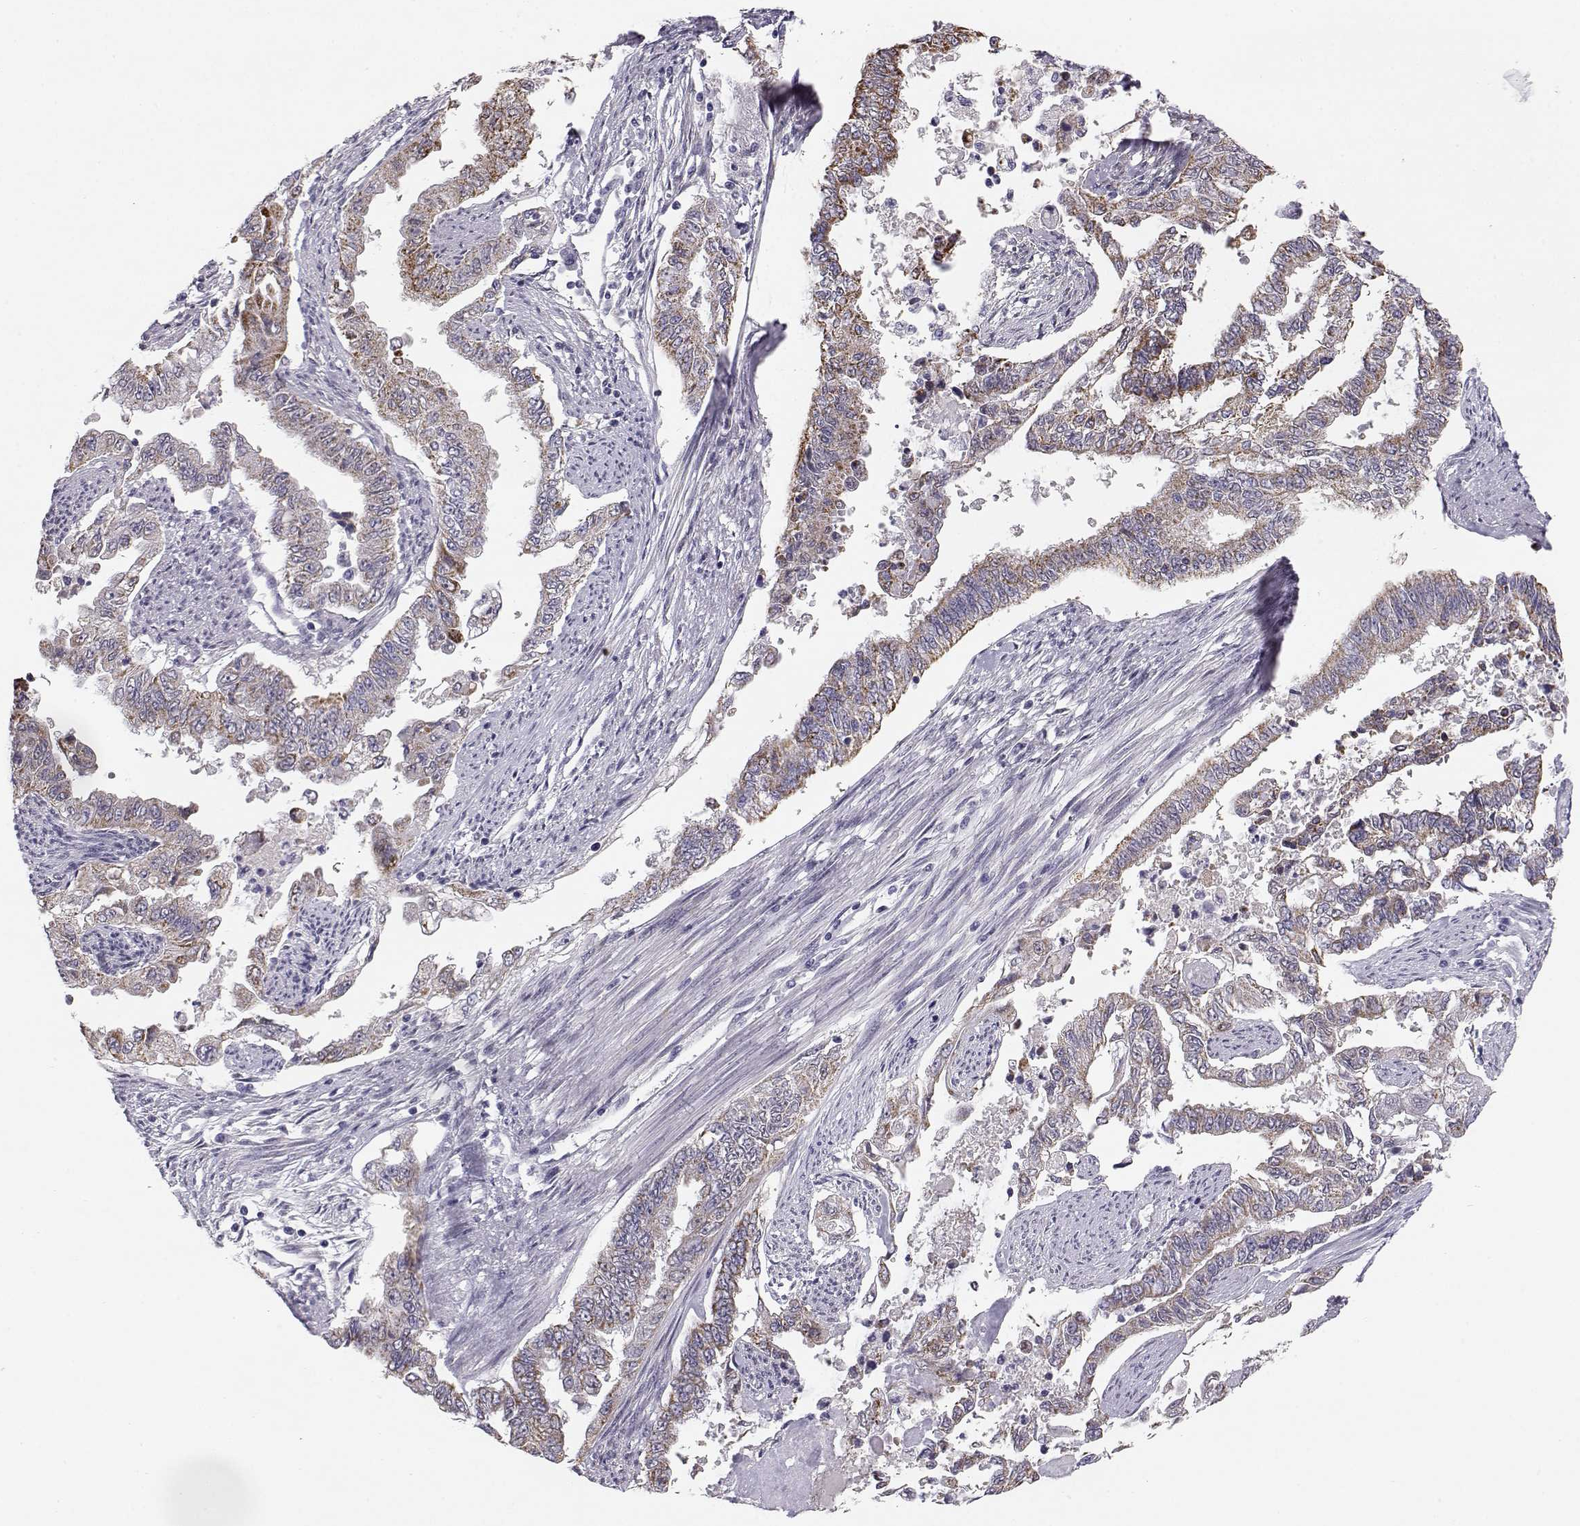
{"staining": {"intensity": "moderate", "quantity": "<25%", "location": "cytoplasmic/membranous"}, "tissue": "endometrial cancer", "cell_type": "Tumor cells", "image_type": "cancer", "snomed": [{"axis": "morphology", "description": "Adenocarcinoma, NOS"}, {"axis": "topography", "description": "Uterus"}], "caption": "A high-resolution histopathology image shows immunohistochemistry staining of endometrial cancer (adenocarcinoma), which reveals moderate cytoplasmic/membranous expression in approximately <25% of tumor cells. Immunohistochemistry (ihc) stains the protein of interest in brown and the nuclei are stained blue.", "gene": "KCNMB4", "patient": {"sex": "female", "age": 59}}